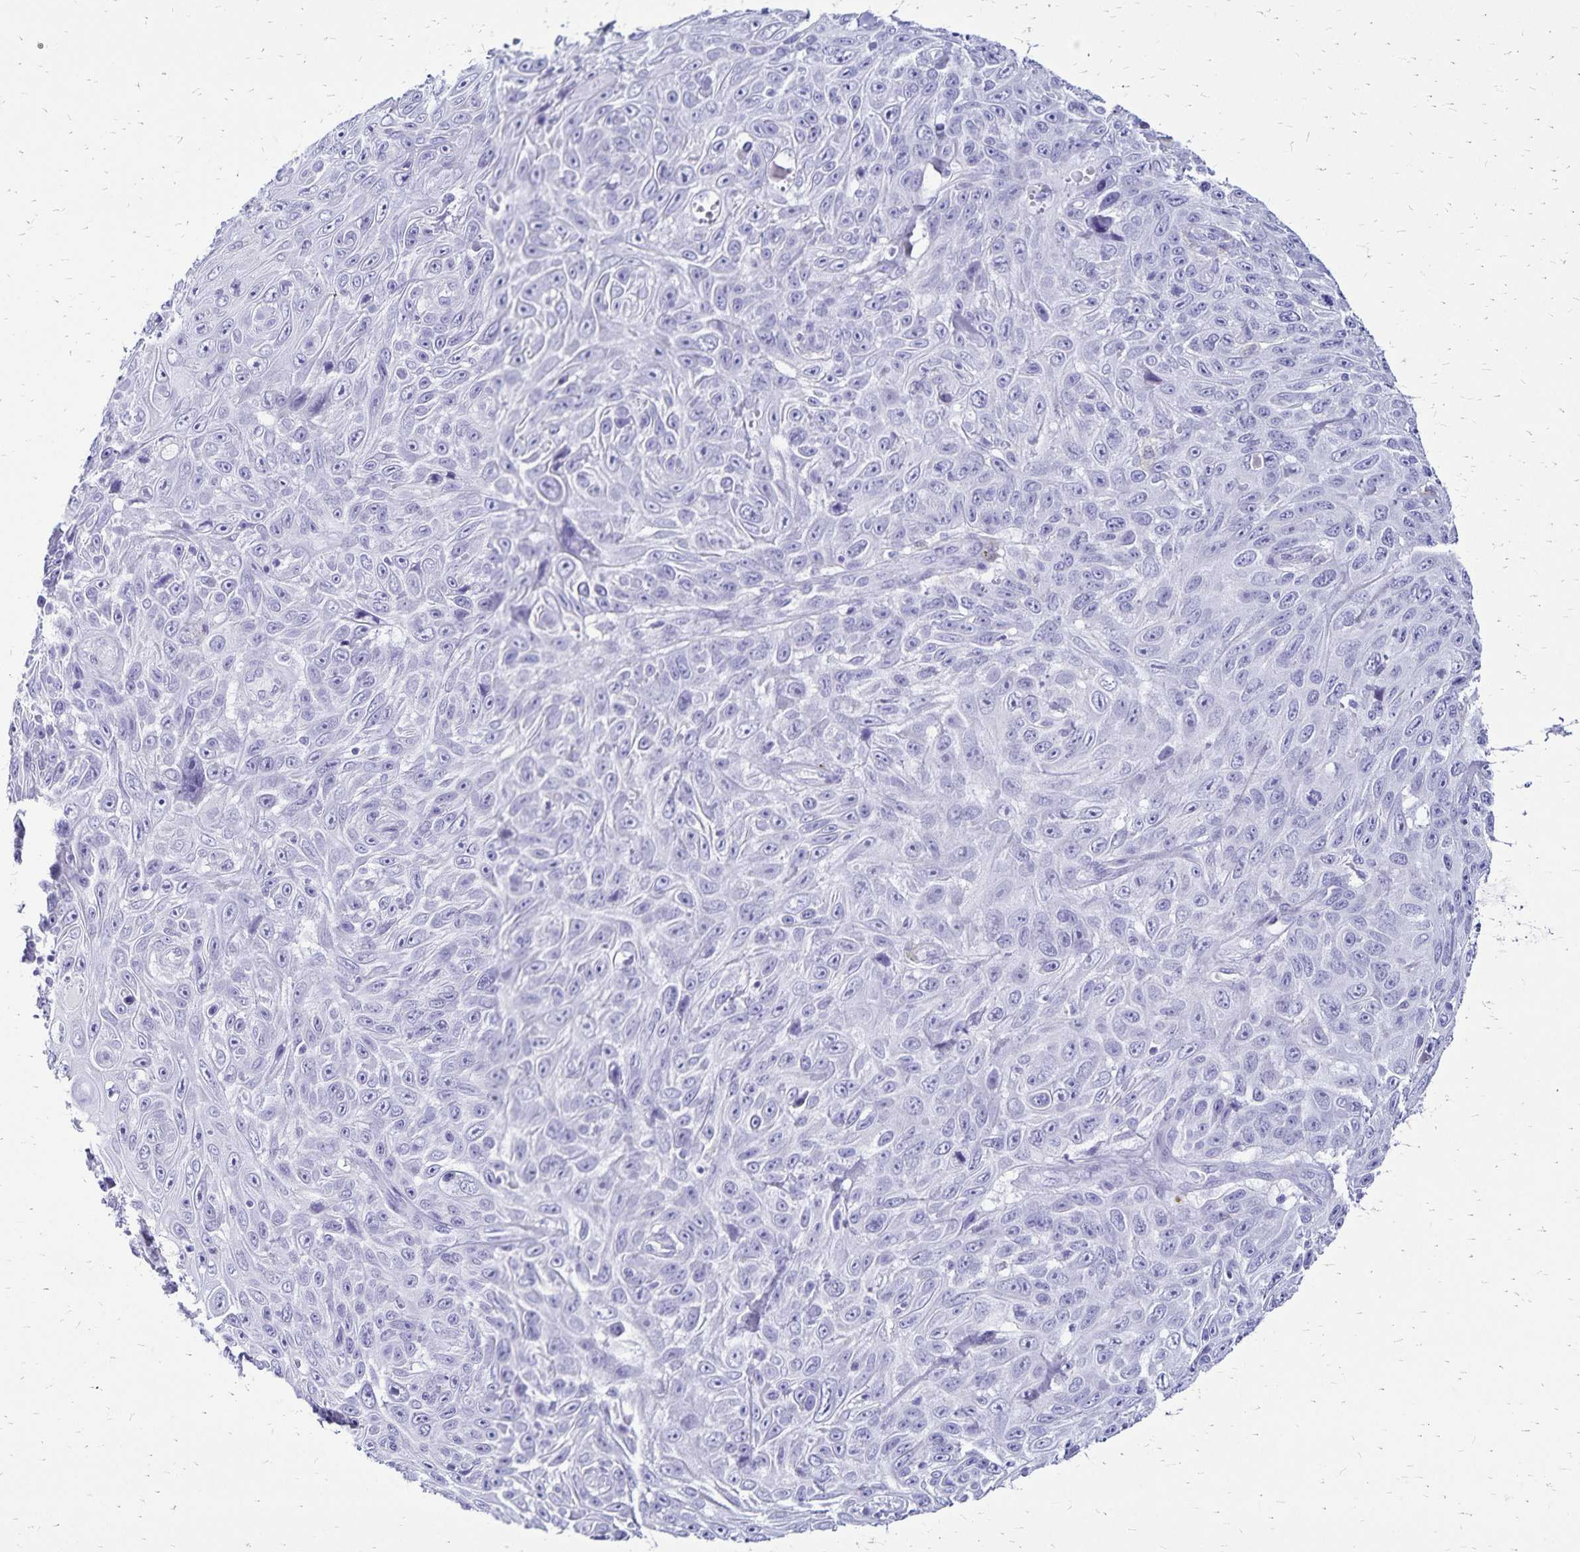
{"staining": {"intensity": "negative", "quantity": "none", "location": "none"}, "tissue": "skin cancer", "cell_type": "Tumor cells", "image_type": "cancer", "snomed": [{"axis": "morphology", "description": "Squamous cell carcinoma, NOS"}, {"axis": "topography", "description": "Skin"}], "caption": "Immunohistochemistry (IHC) image of skin cancer (squamous cell carcinoma) stained for a protein (brown), which displays no expression in tumor cells. Nuclei are stained in blue.", "gene": "LIN28B", "patient": {"sex": "male", "age": 82}}